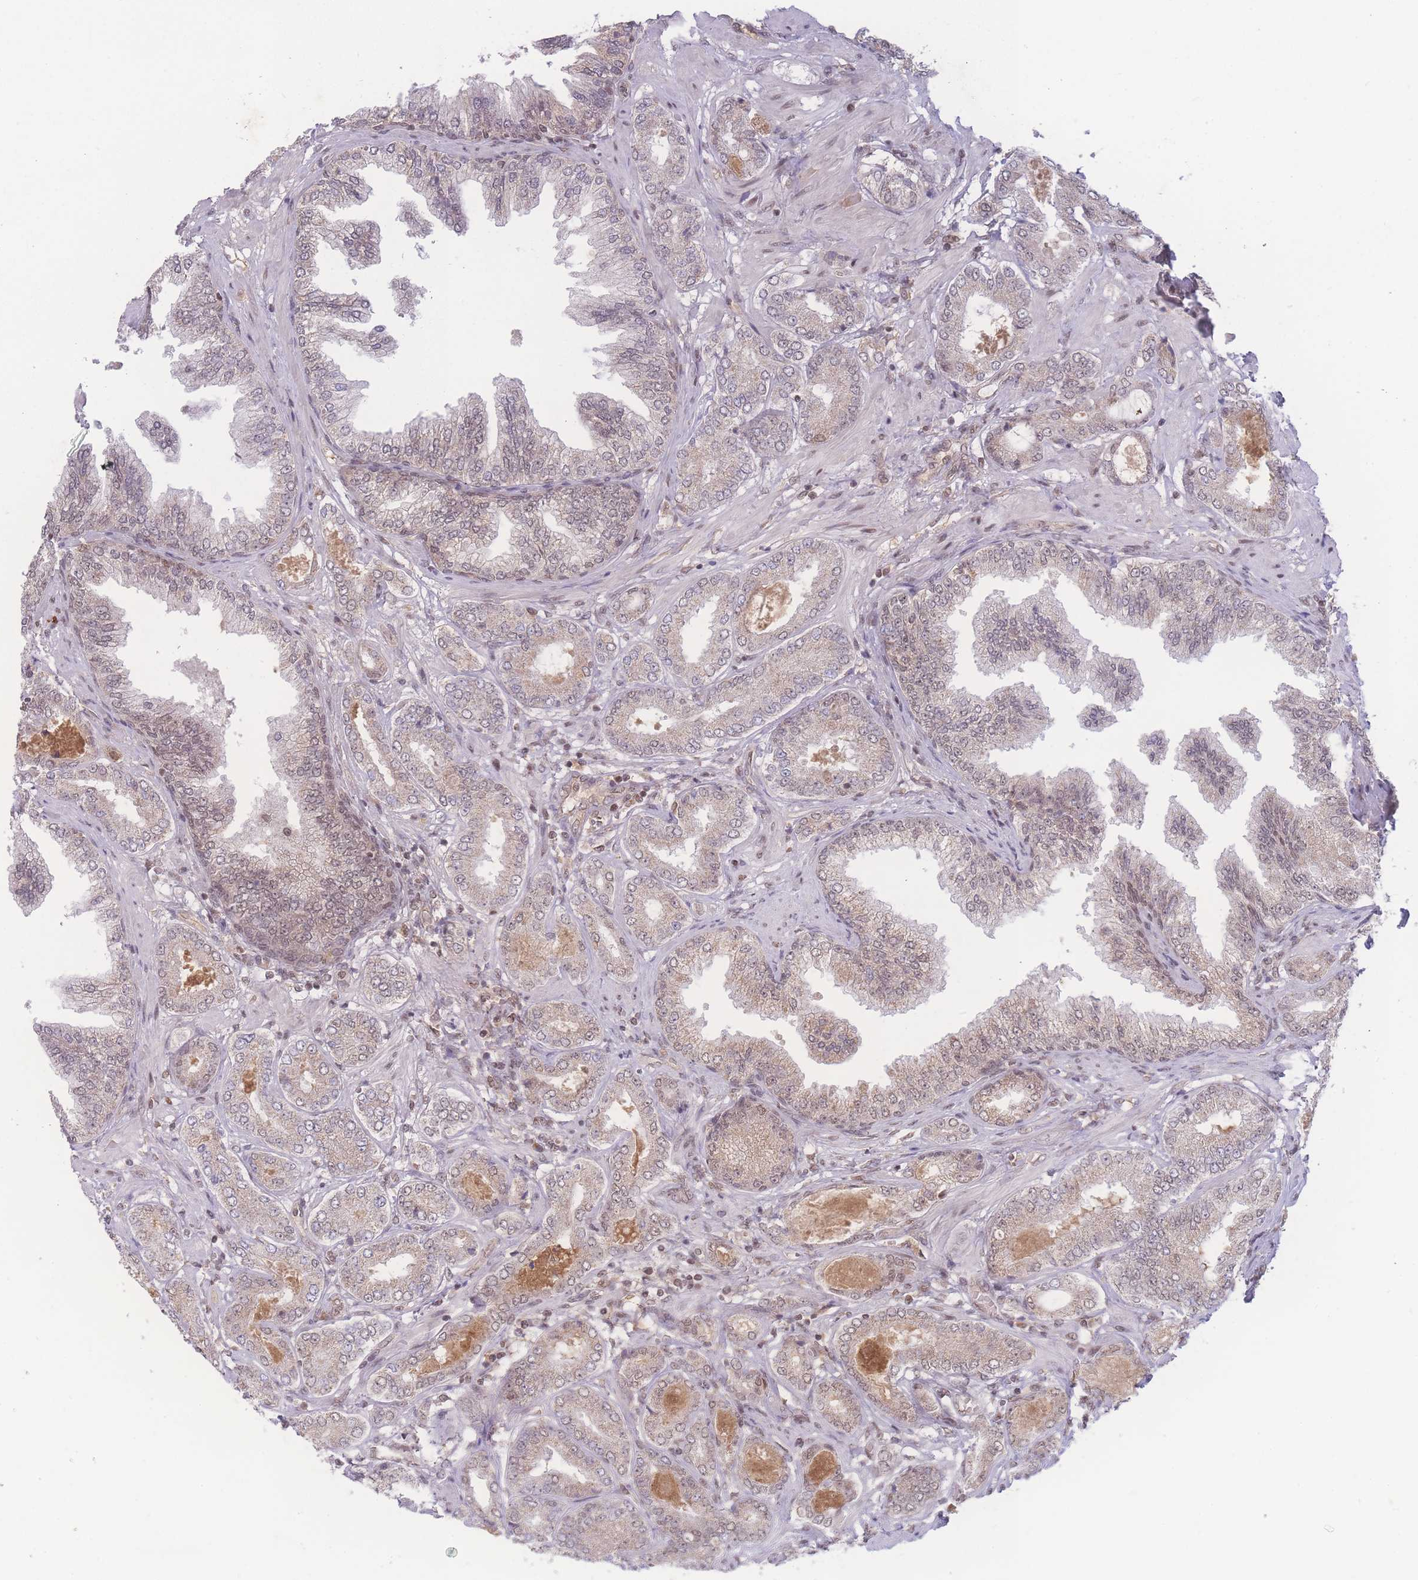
{"staining": {"intensity": "moderate", "quantity": "25%-75%", "location": "cytoplasmic/membranous,nuclear"}, "tissue": "prostate cancer", "cell_type": "Tumor cells", "image_type": "cancer", "snomed": [{"axis": "morphology", "description": "Adenocarcinoma, Low grade"}, {"axis": "topography", "description": "Prostate"}], "caption": "Immunohistochemistry photomicrograph of prostate cancer stained for a protein (brown), which displays medium levels of moderate cytoplasmic/membranous and nuclear expression in approximately 25%-75% of tumor cells.", "gene": "RAVER1", "patient": {"sex": "male", "age": 63}}